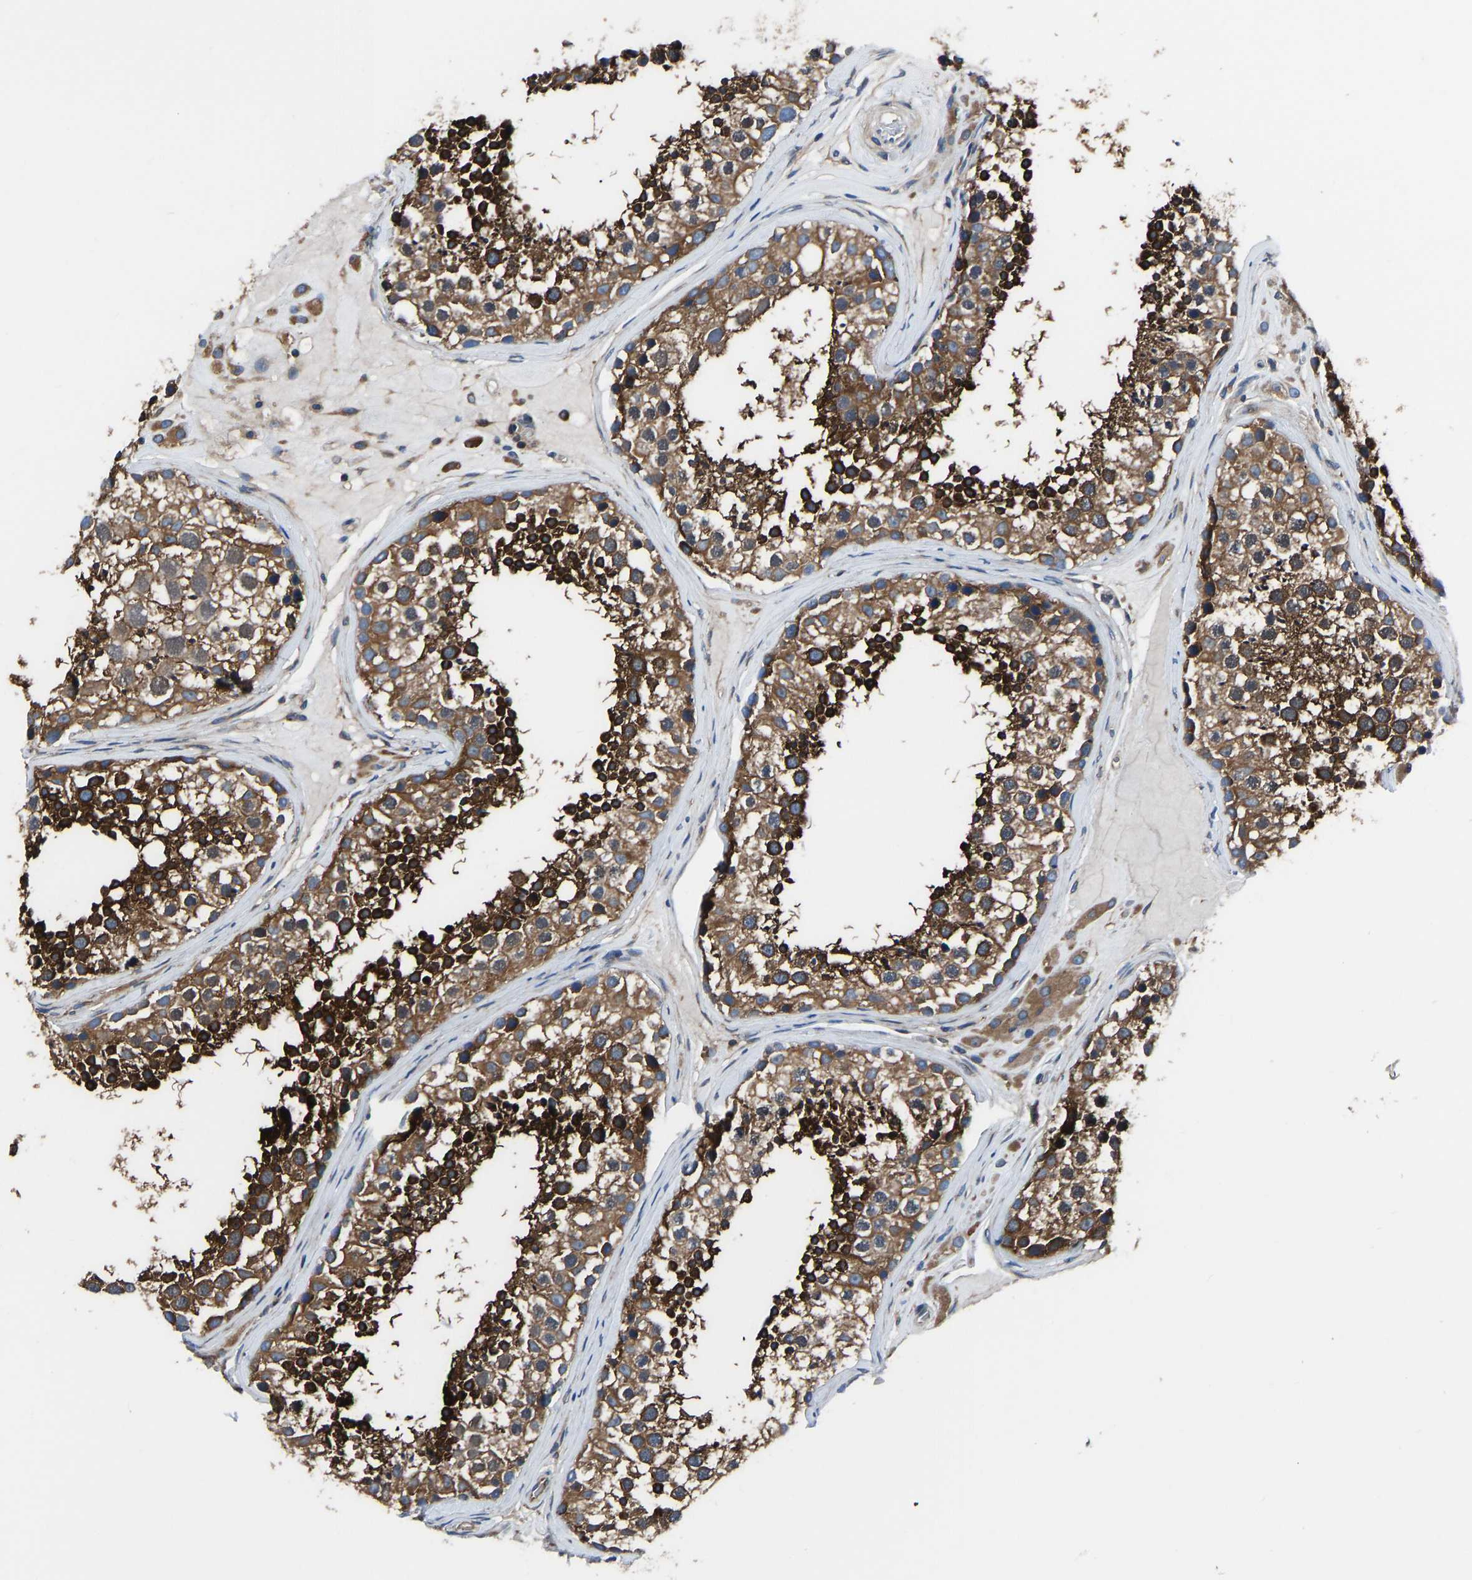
{"staining": {"intensity": "strong", "quantity": ">75%", "location": "cytoplasmic/membranous"}, "tissue": "testis", "cell_type": "Cells in seminiferous ducts", "image_type": "normal", "snomed": [{"axis": "morphology", "description": "Normal tissue, NOS"}, {"axis": "topography", "description": "Testis"}], "caption": "DAB immunohistochemical staining of unremarkable human testis displays strong cytoplasmic/membranous protein positivity in about >75% of cells in seminiferous ducts. Nuclei are stained in blue.", "gene": "PRKAR1A", "patient": {"sex": "male", "age": 46}}